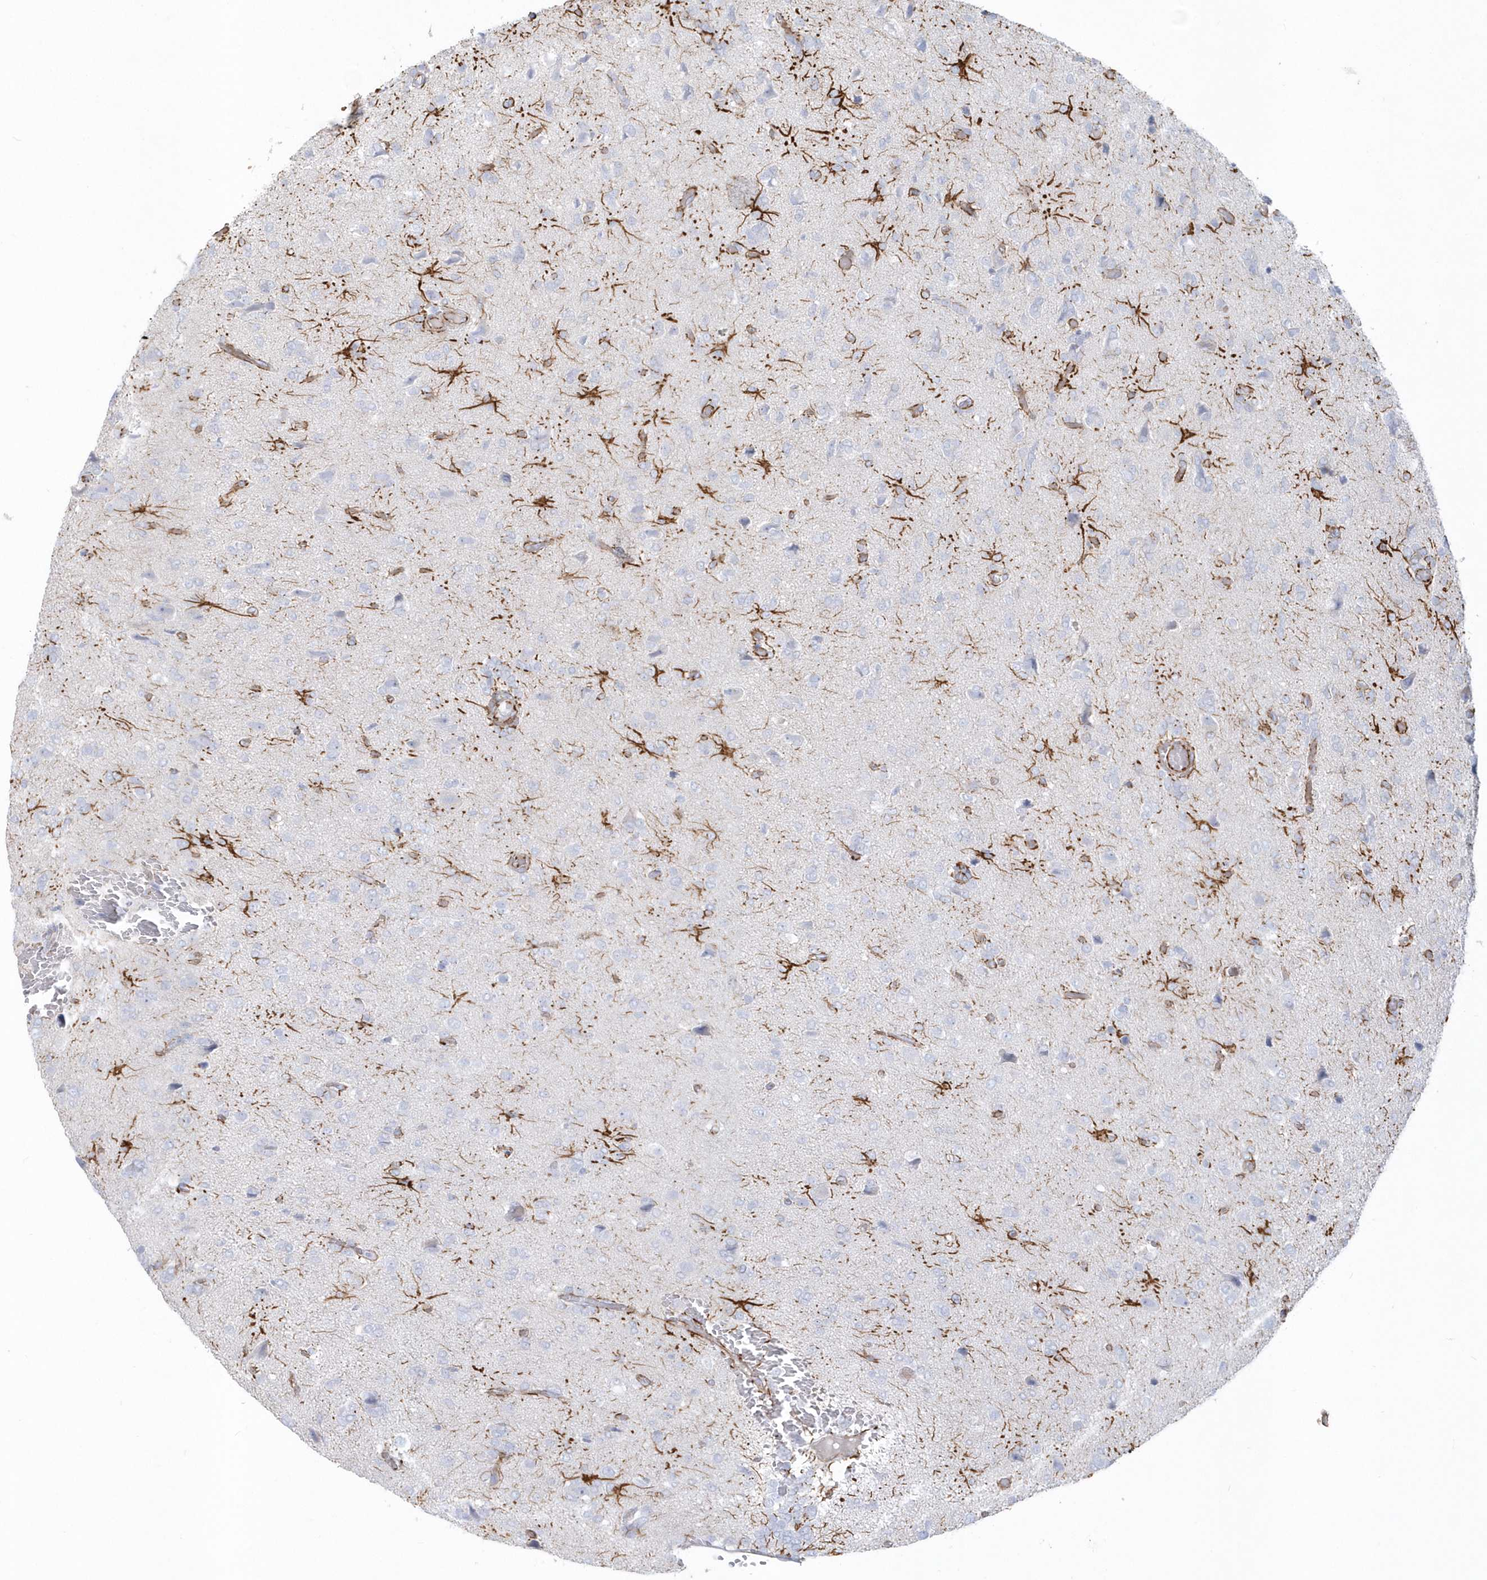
{"staining": {"intensity": "negative", "quantity": "none", "location": "none"}, "tissue": "glioma", "cell_type": "Tumor cells", "image_type": "cancer", "snomed": [{"axis": "morphology", "description": "Glioma, malignant, High grade"}, {"axis": "topography", "description": "Brain"}], "caption": "IHC histopathology image of malignant glioma (high-grade) stained for a protein (brown), which reveals no staining in tumor cells. Nuclei are stained in blue.", "gene": "PPIL6", "patient": {"sex": "female", "age": 59}}